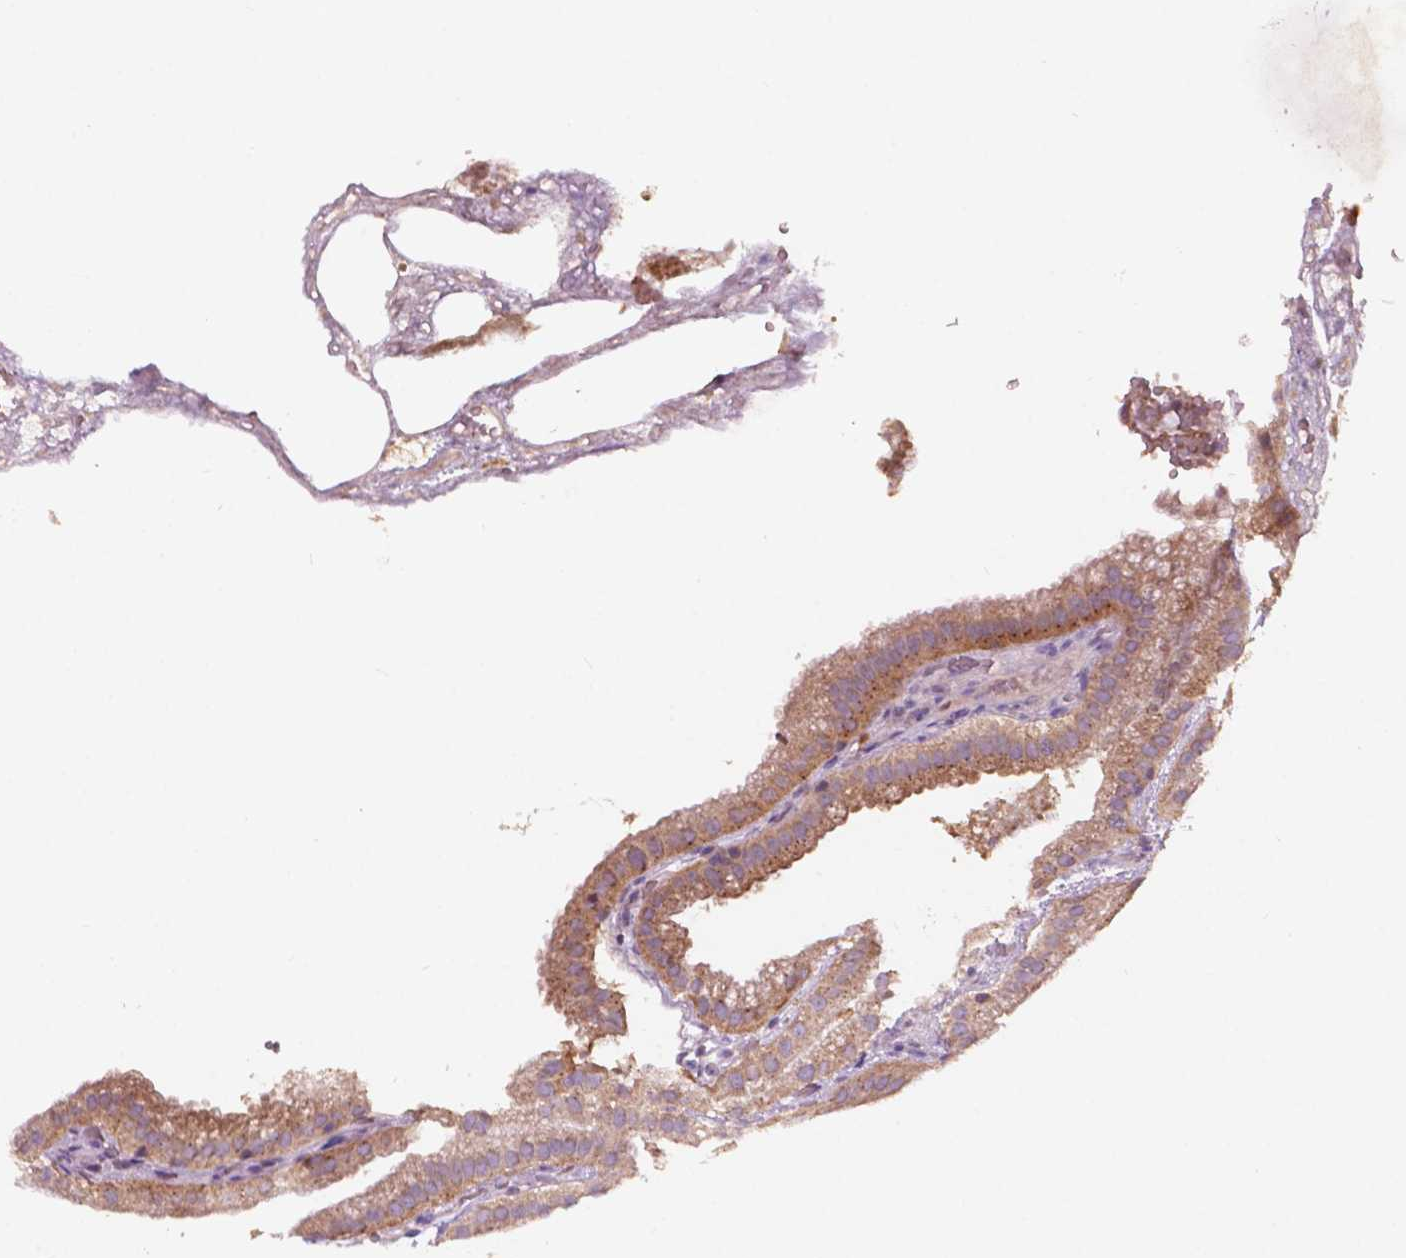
{"staining": {"intensity": "moderate", "quantity": ">75%", "location": "cytoplasmic/membranous"}, "tissue": "gallbladder", "cell_type": "Glandular cells", "image_type": "normal", "snomed": [{"axis": "morphology", "description": "Normal tissue, NOS"}, {"axis": "topography", "description": "Gallbladder"}], "caption": "Protein expression analysis of unremarkable human gallbladder reveals moderate cytoplasmic/membranous positivity in about >75% of glandular cells.", "gene": "CHPT1", "patient": {"sex": "female", "age": 63}}